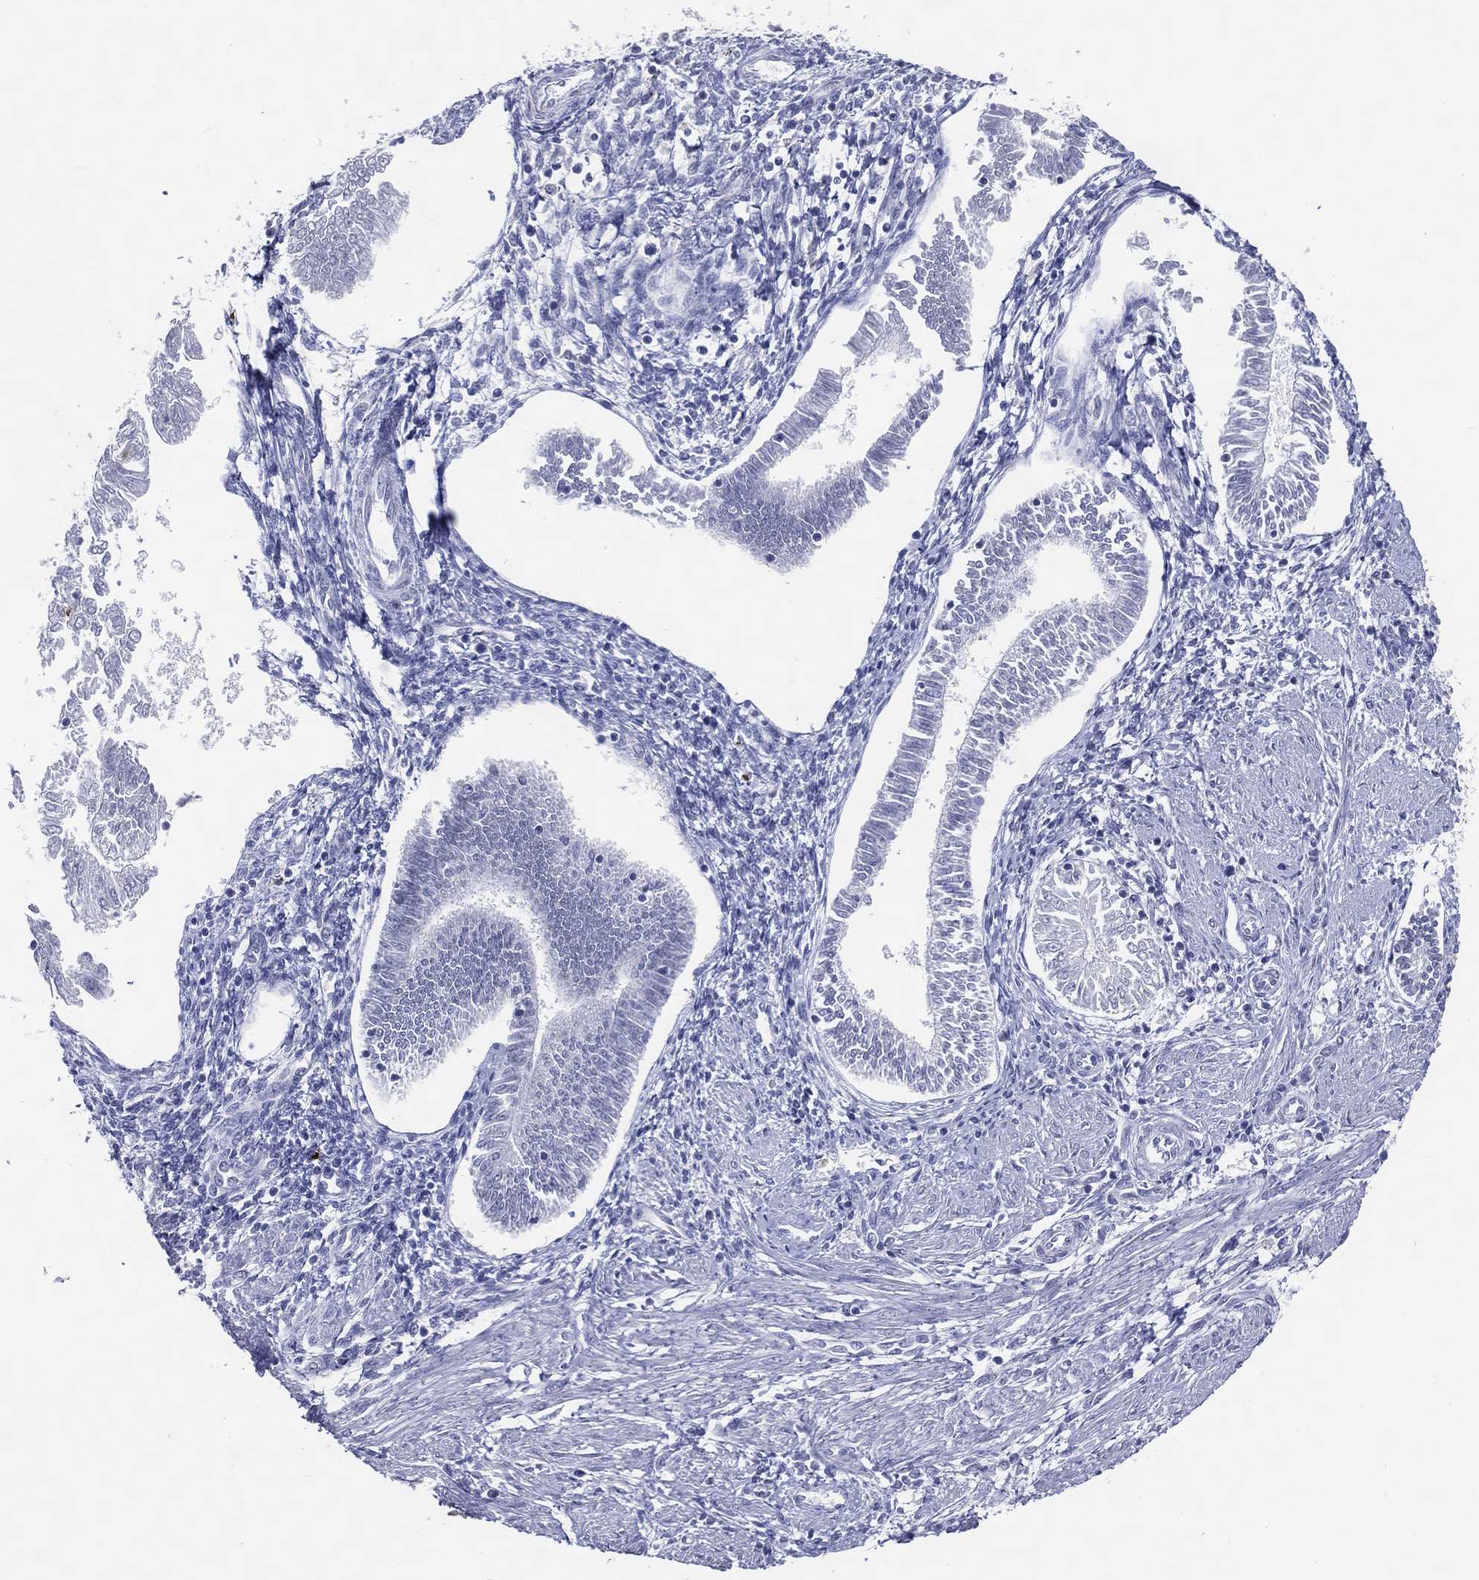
{"staining": {"intensity": "negative", "quantity": "none", "location": "none"}, "tissue": "endometrial cancer", "cell_type": "Tumor cells", "image_type": "cancer", "snomed": [{"axis": "morphology", "description": "Adenocarcinoma, NOS"}, {"axis": "topography", "description": "Endometrium"}], "caption": "Tumor cells are negative for brown protein staining in endometrial cancer. Nuclei are stained in blue.", "gene": "CFAP58", "patient": {"sex": "female", "age": 53}}